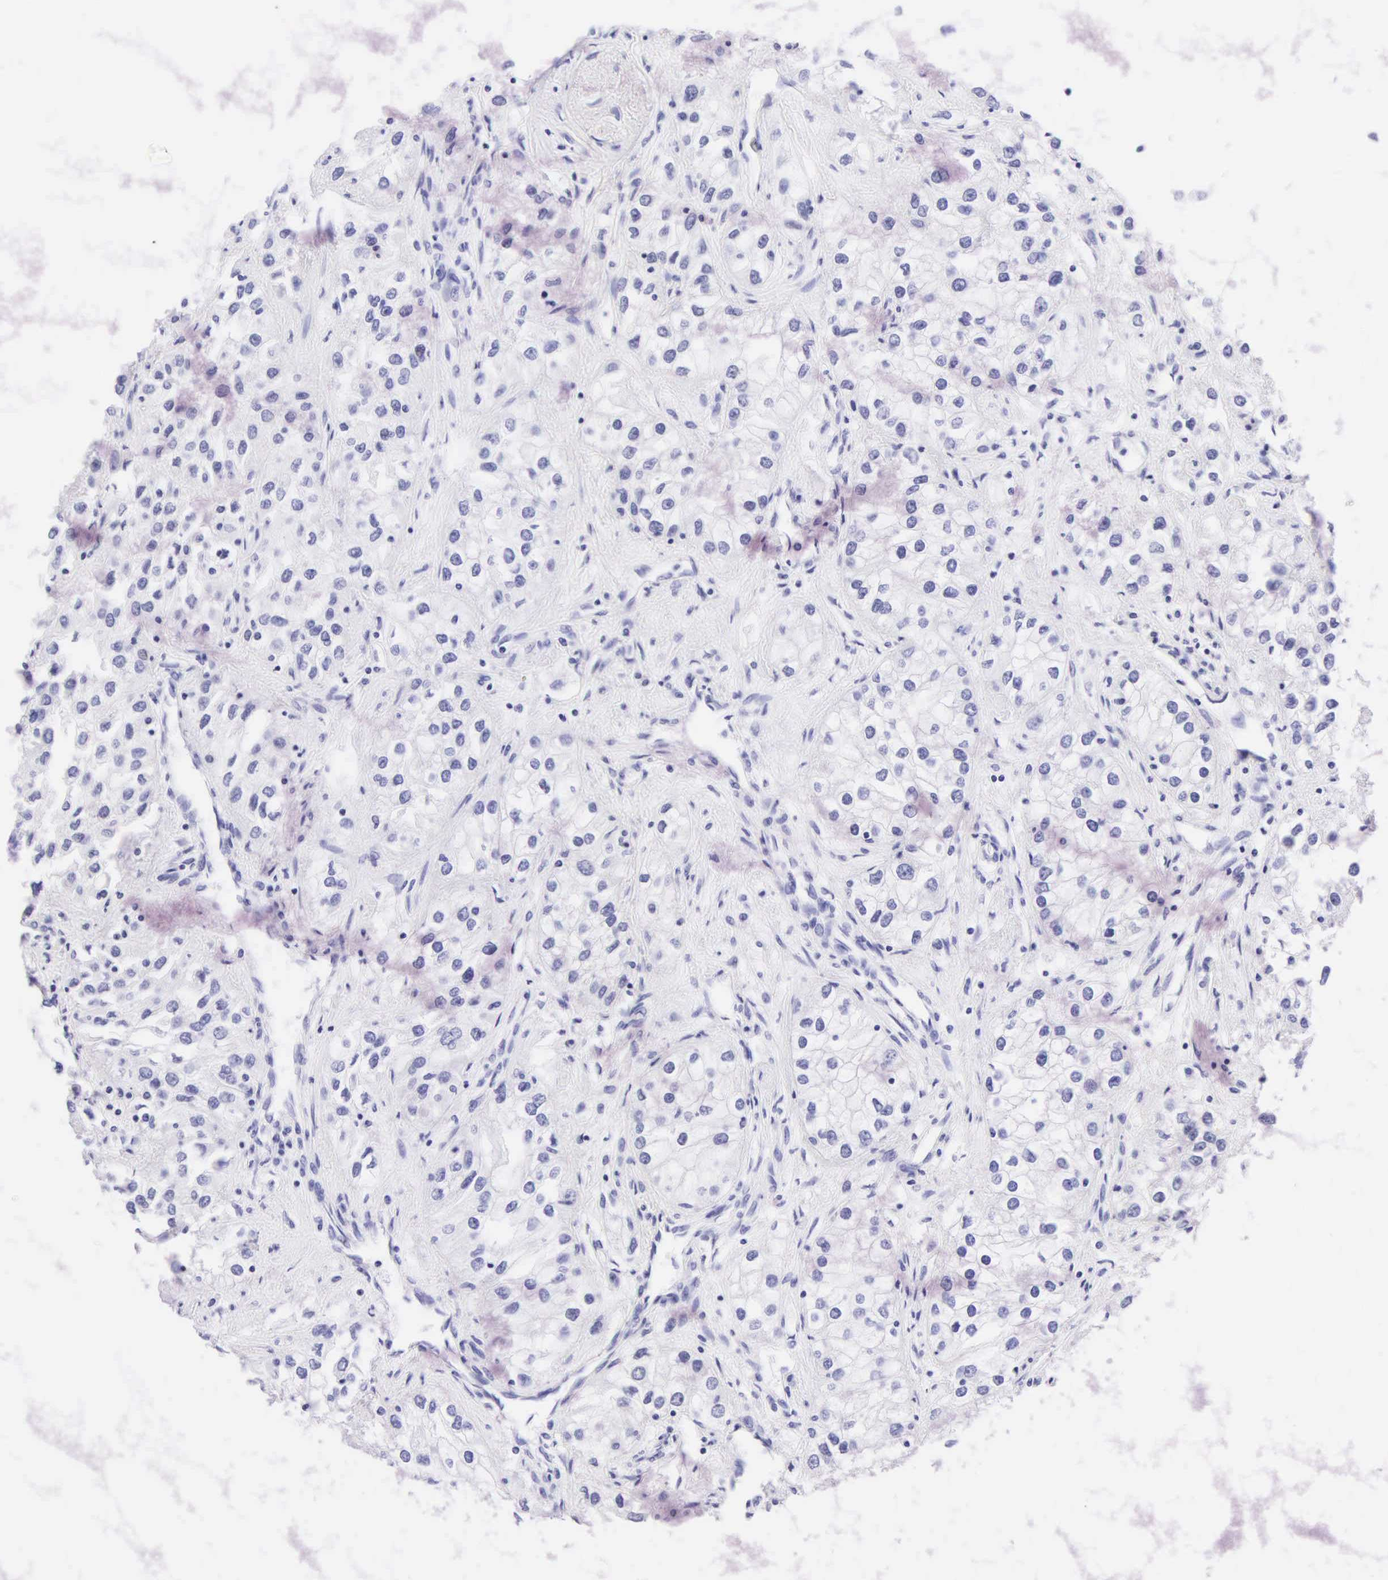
{"staining": {"intensity": "negative", "quantity": "none", "location": "none"}, "tissue": "renal cancer", "cell_type": "Tumor cells", "image_type": "cancer", "snomed": [{"axis": "morphology", "description": "Adenocarcinoma, NOS"}, {"axis": "topography", "description": "Kidney"}], "caption": "This is an immunohistochemistry photomicrograph of renal cancer (adenocarcinoma). There is no positivity in tumor cells.", "gene": "KRT20", "patient": {"sex": "male", "age": 57}}